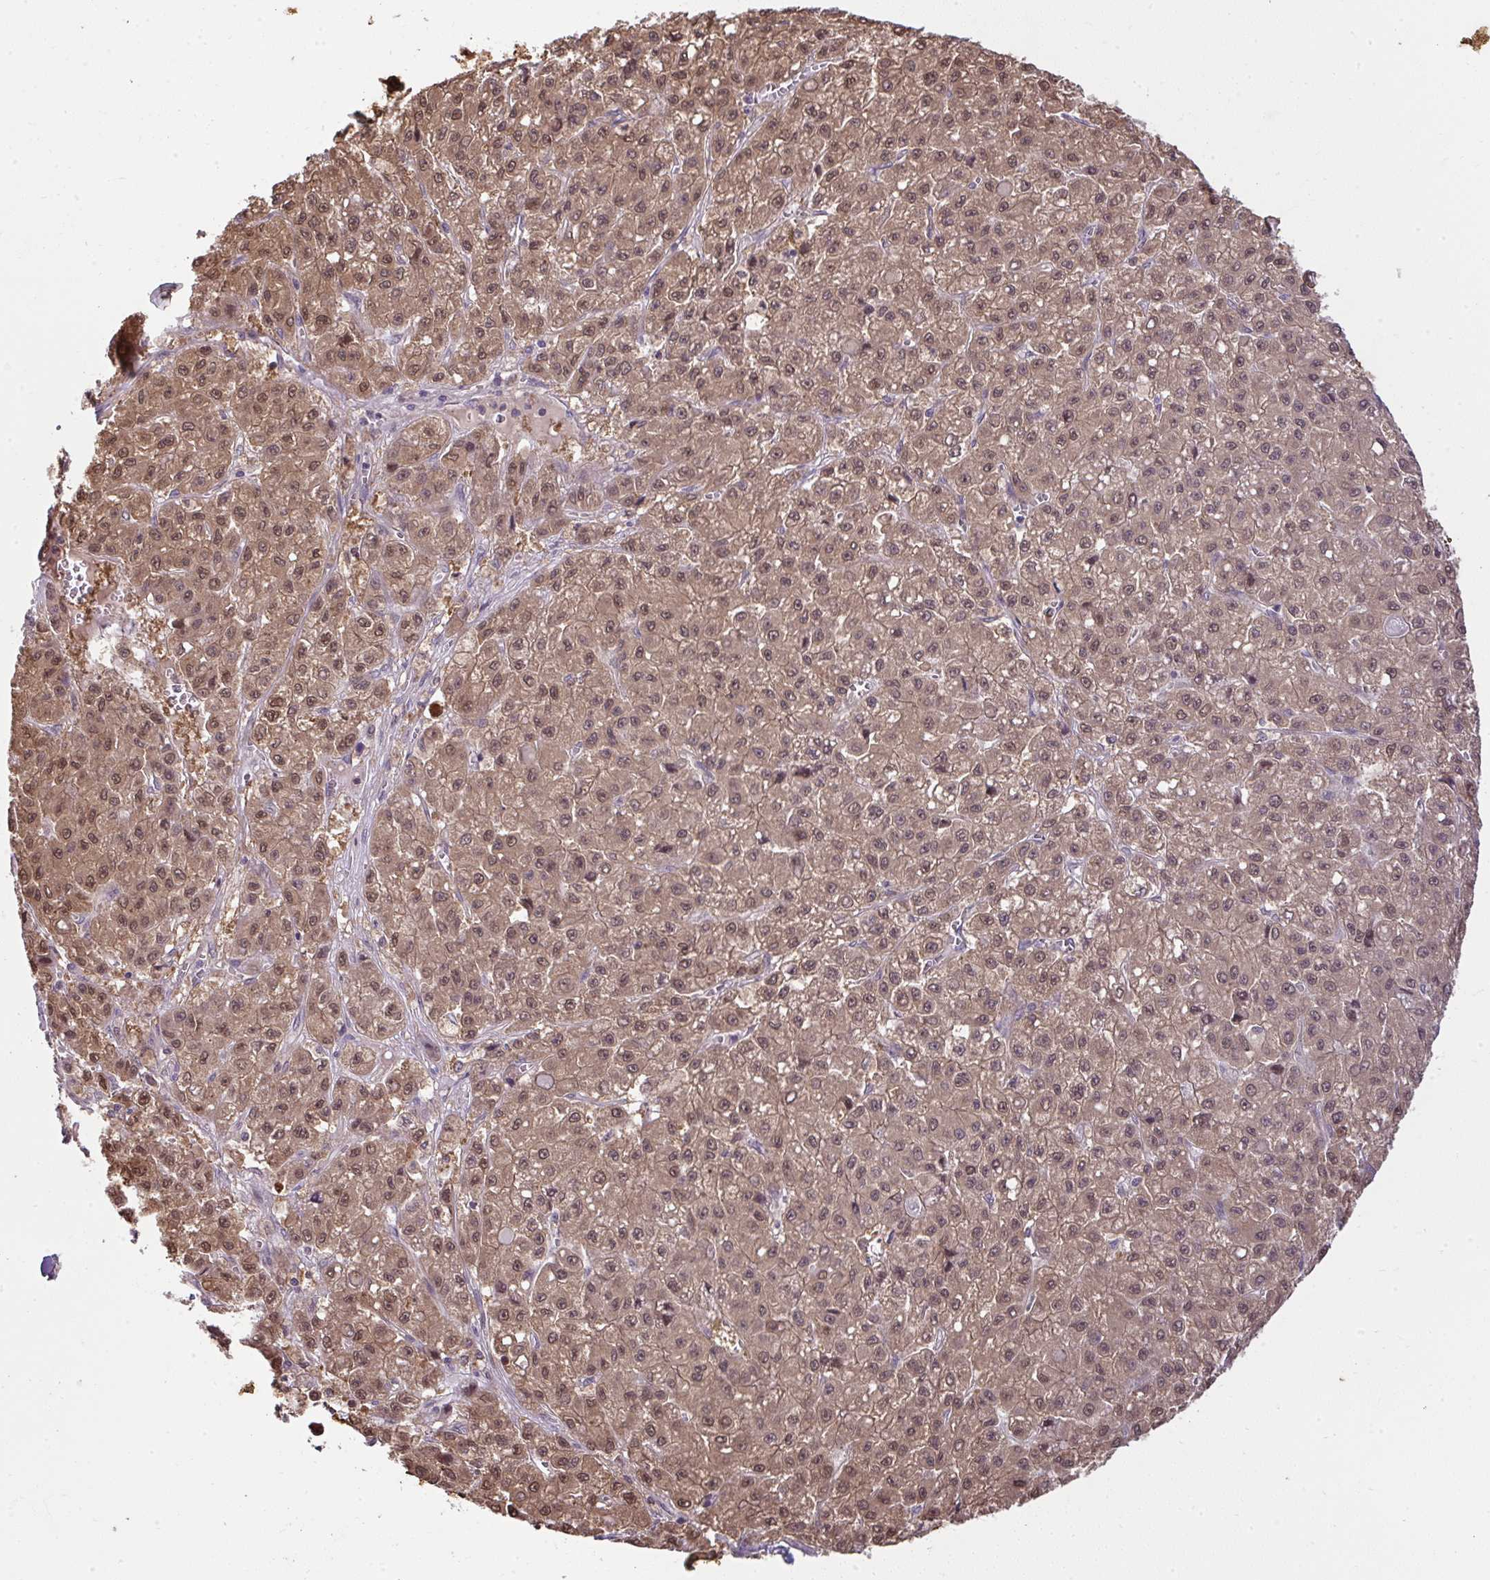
{"staining": {"intensity": "moderate", "quantity": ">75%", "location": "cytoplasmic/membranous,nuclear"}, "tissue": "liver cancer", "cell_type": "Tumor cells", "image_type": "cancer", "snomed": [{"axis": "morphology", "description": "Carcinoma, Hepatocellular, NOS"}, {"axis": "topography", "description": "Liver"}], "caption": "Immunohistochemistry histopathology image of neoplastic tissue: hepatocellular carcinoma (liver) stained using IHC reveals medium levels of moderate protein expression localized specifically in the cytoplasmic/membranous and nuclear of tumor cells, appearing as a cytoplasmic/membranous and nuclear brown color.", "gene": "RDH14", "patient": {"sex": "male", "age": 70}}